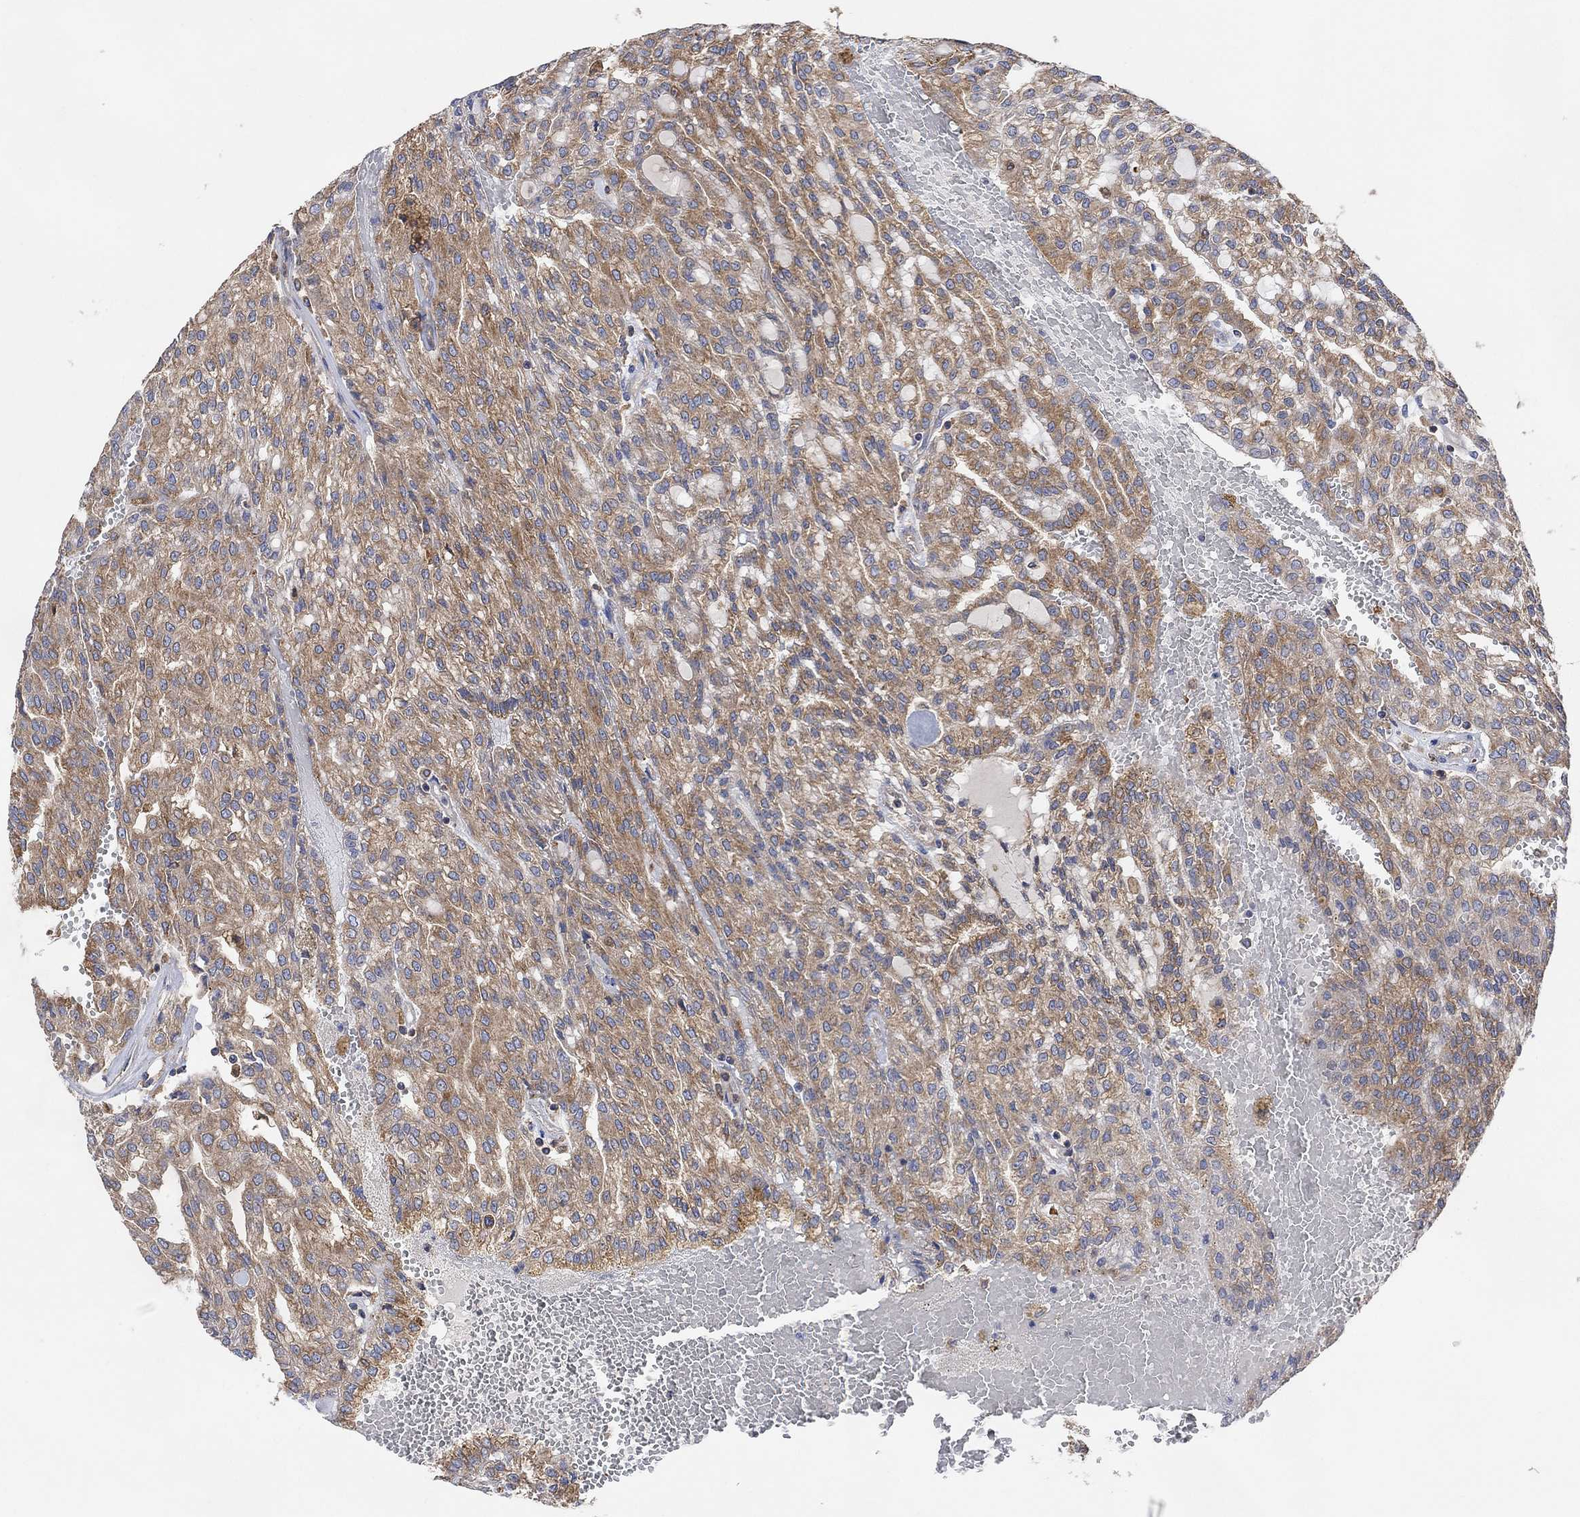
{"staining": {"intensity": "weak", "quantity": ">75%", "location": "cytoplasmic/membranous"}, "tissue": "renal cancer", "cell_type": "Tumor cells", "image_type": "cancer", "snomed": [{"axis": "morphology", "description": "Adenocarcinoma, NOS"}, {"axis": "topography", "description": "Kidney"}], "caption": "A photomicrograph of renal cancer (adenocarcinoma) stained for a protein shows weak cytoplasmic/membranous brown staining in tumor cells.", "gene": "BLOC1S3", "patient": {"sex": "male", "age": 63}}